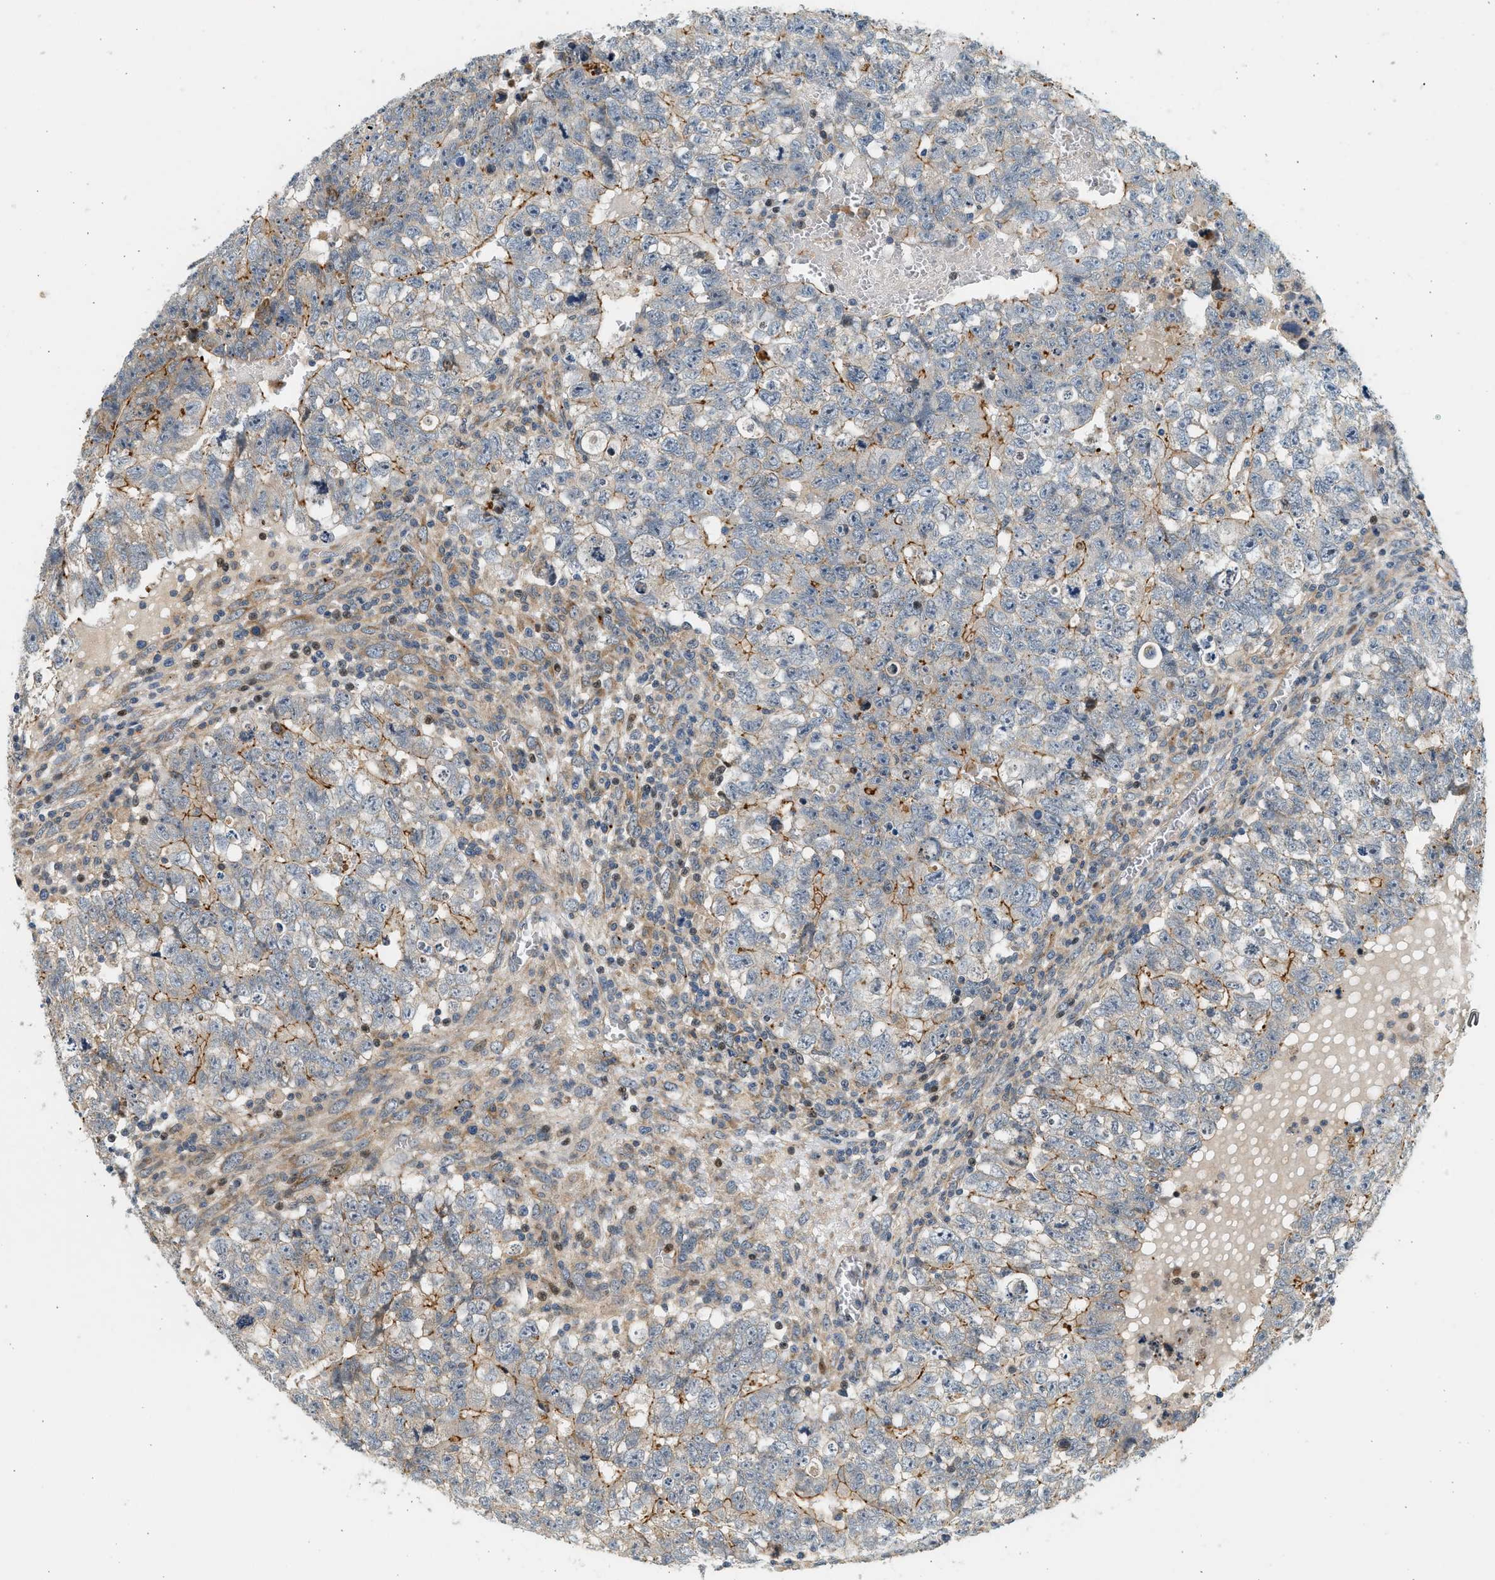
{"staining": {"intensity": "moderate", "quantity": "<25%", "location": "cytoplasmic/membranous"}, "tissue": "testis cancer", "cell_type": "Tumor cells", "image_type": "cancer", "snomed": [{"axis": "morphology", "description": "Seminoma, NOS"}, {"axis": "morphology", "description": "Carcinoma, Embryonal, NOS"}, {"axis": "topography", "description": "Testis"}], "caption": "Tumor cells exhibit moderate cytoplasmic/membranous positivity in about <25% of cells in testis cancer (seminoma).", "gene": "NRSN2", "patient": {"sex": "male", "age": 38}}